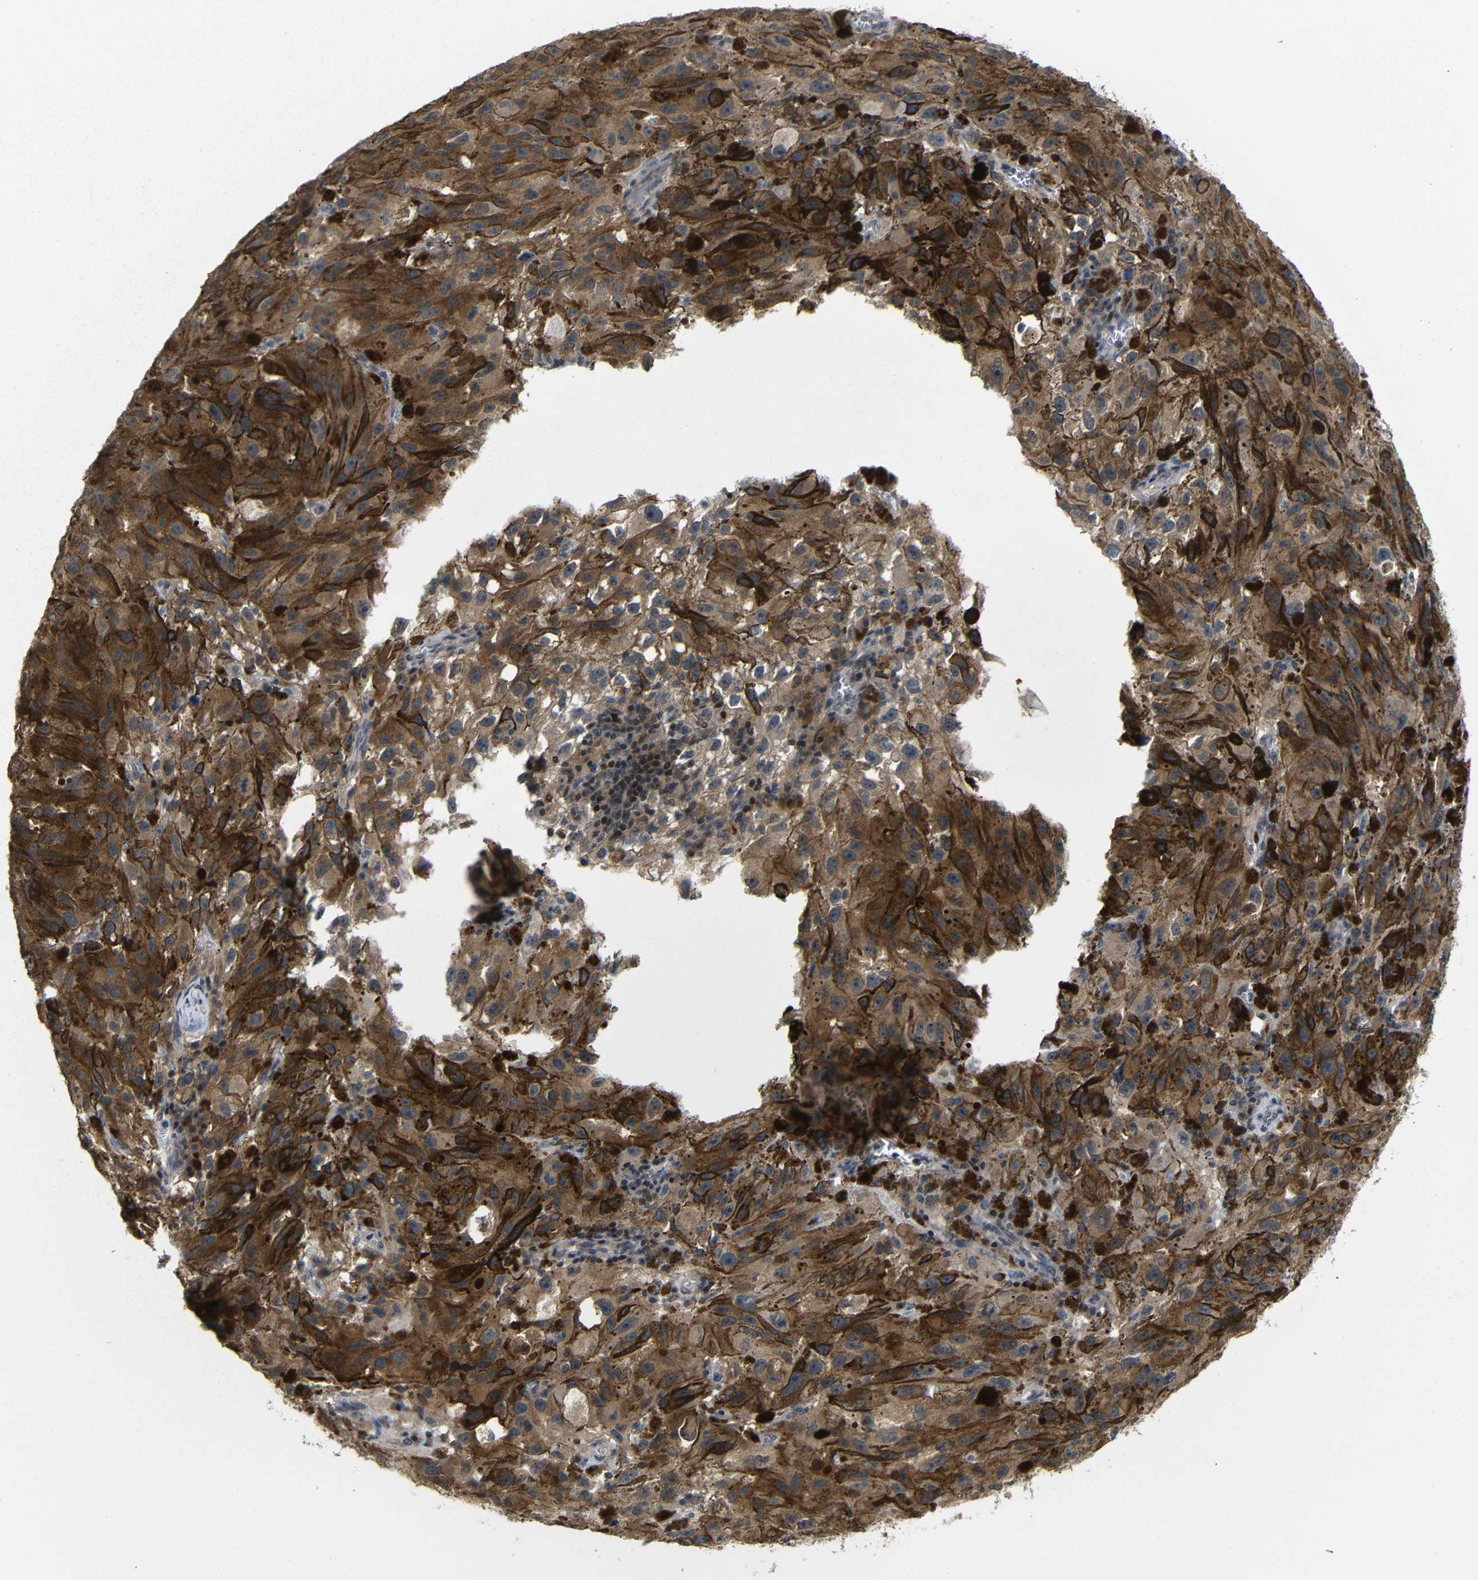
{"staining": {"intensity": "moderate", "quantity": ">75%", "location": "cytoplasmic/membranous,nuclear"}, "tissue": "melanoma", "cell_type": "Tumor cells", "image_type": "cancer", "snomed": [{"axis": "morphology", "description": "Malignant melanoma, NOS"}, {"axis": "topography", "description": "Skin"}], "caption": "DAB immunohistochemical staining of human malignant melanoma reveals moderate cytoplasmic/membranous and nuclear protein expression in about >75% of tumor cells.", "gene": "ATG12", "patient": {"sex": "female", "age": 104}}